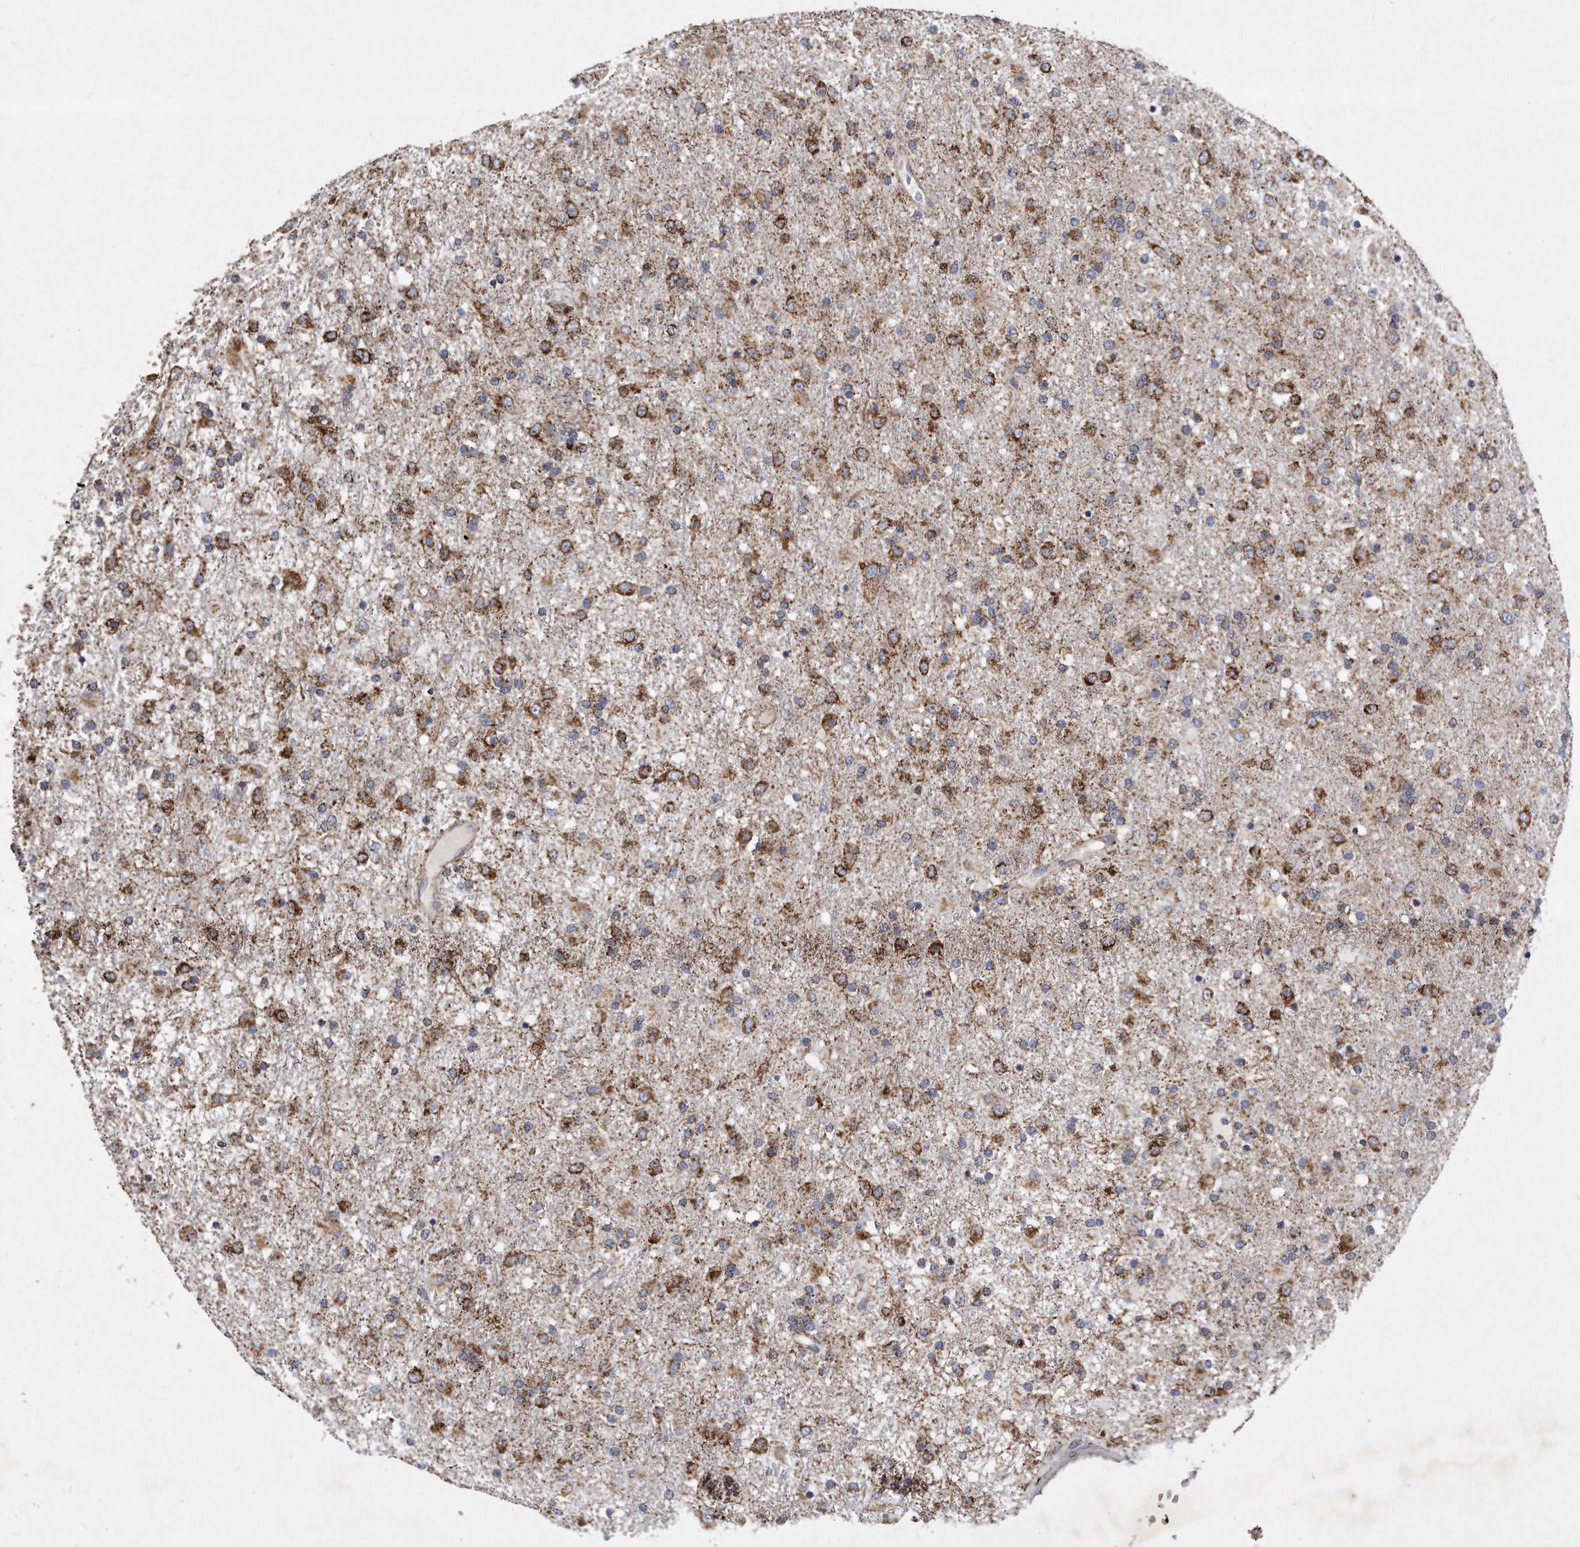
{"staining": {"intensity": "moderate", "quantity": ">75%", "location": "cytoplasmic/membranous"}, "tissue": "glioma", "cell_type": "Tumor cells", "image_type": "cancer", "snomed": [{"axis": "morphology", "description": "Glioma, malignant, Low grade"}, {"axis": "topography", "description": "Brain"}], "caption": "DAB immunohistochemical staining of malignant glioma (low-grade) exhibits moderate cytoplasmic/membranous protein positivity in approximately >75% of tumor cells.", "gene": "PPP5C", "patient": {"sex": "male", "age": 65}}